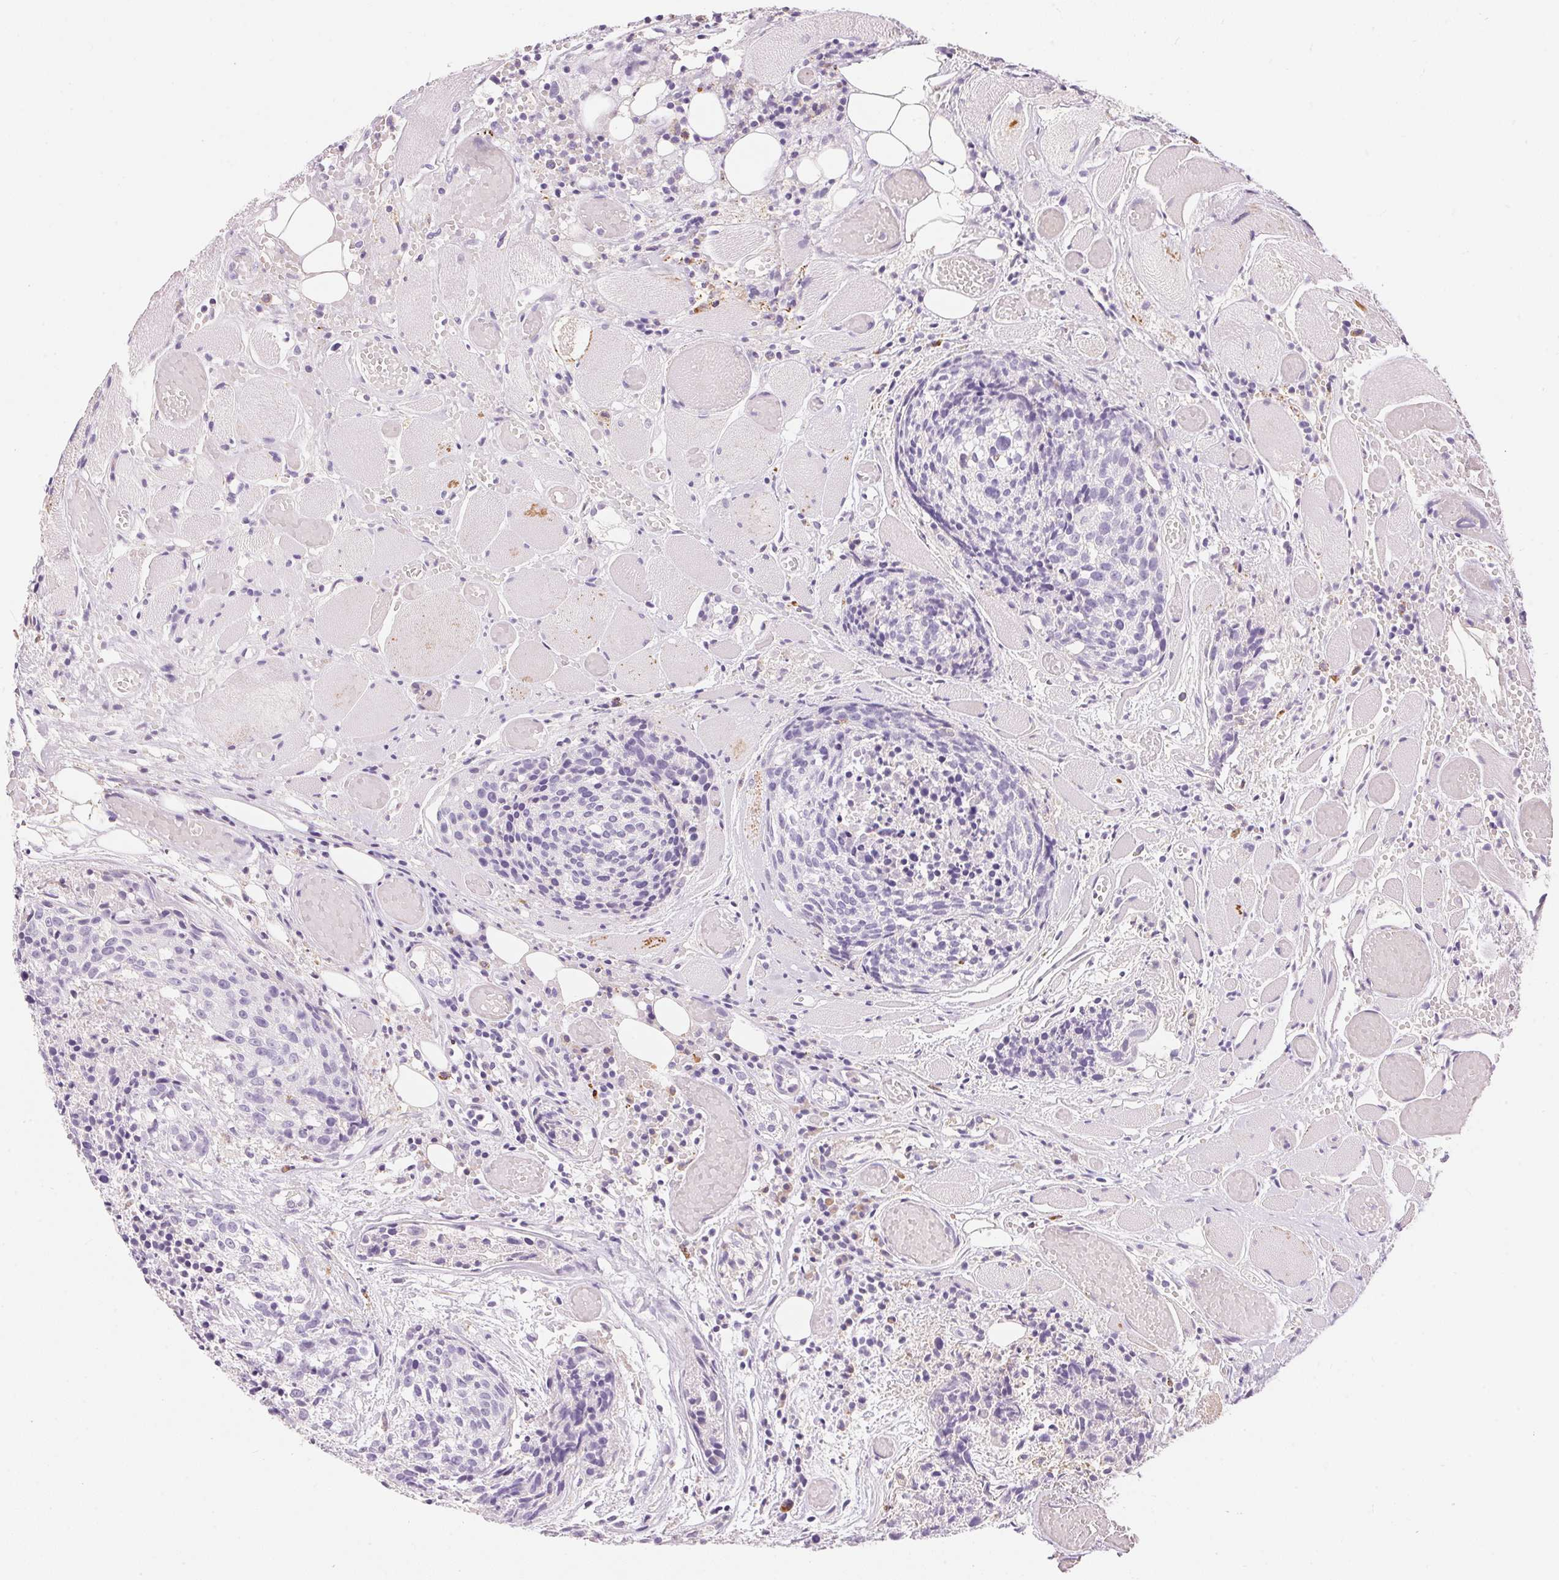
{"staining": {"intensity": "negative", "quantity": "none", "location": "none"}, "tissue": "head and neck cancer", "cell_type": "Tumor cells", "image_type": "cancer", "snomed": [{"axis": "morphology", "description": "Squamous cell carcinoma, NOS"}, {"axis": "topography", "description": "Oral tissue"}, {"axis": "topography", "description": "Head-Neck"}], "caption": "The image displays no staining of tumor cells in head and neck cancer (squamous cell carcinoma). The staining is performed using DAB (3,3'-diaminobenzidine) brown chromogen with nuclei counter-stained in using hematoxylin.", "gene": "PNLIPRP3", "patient": {"sex": "male", "age": 64}}